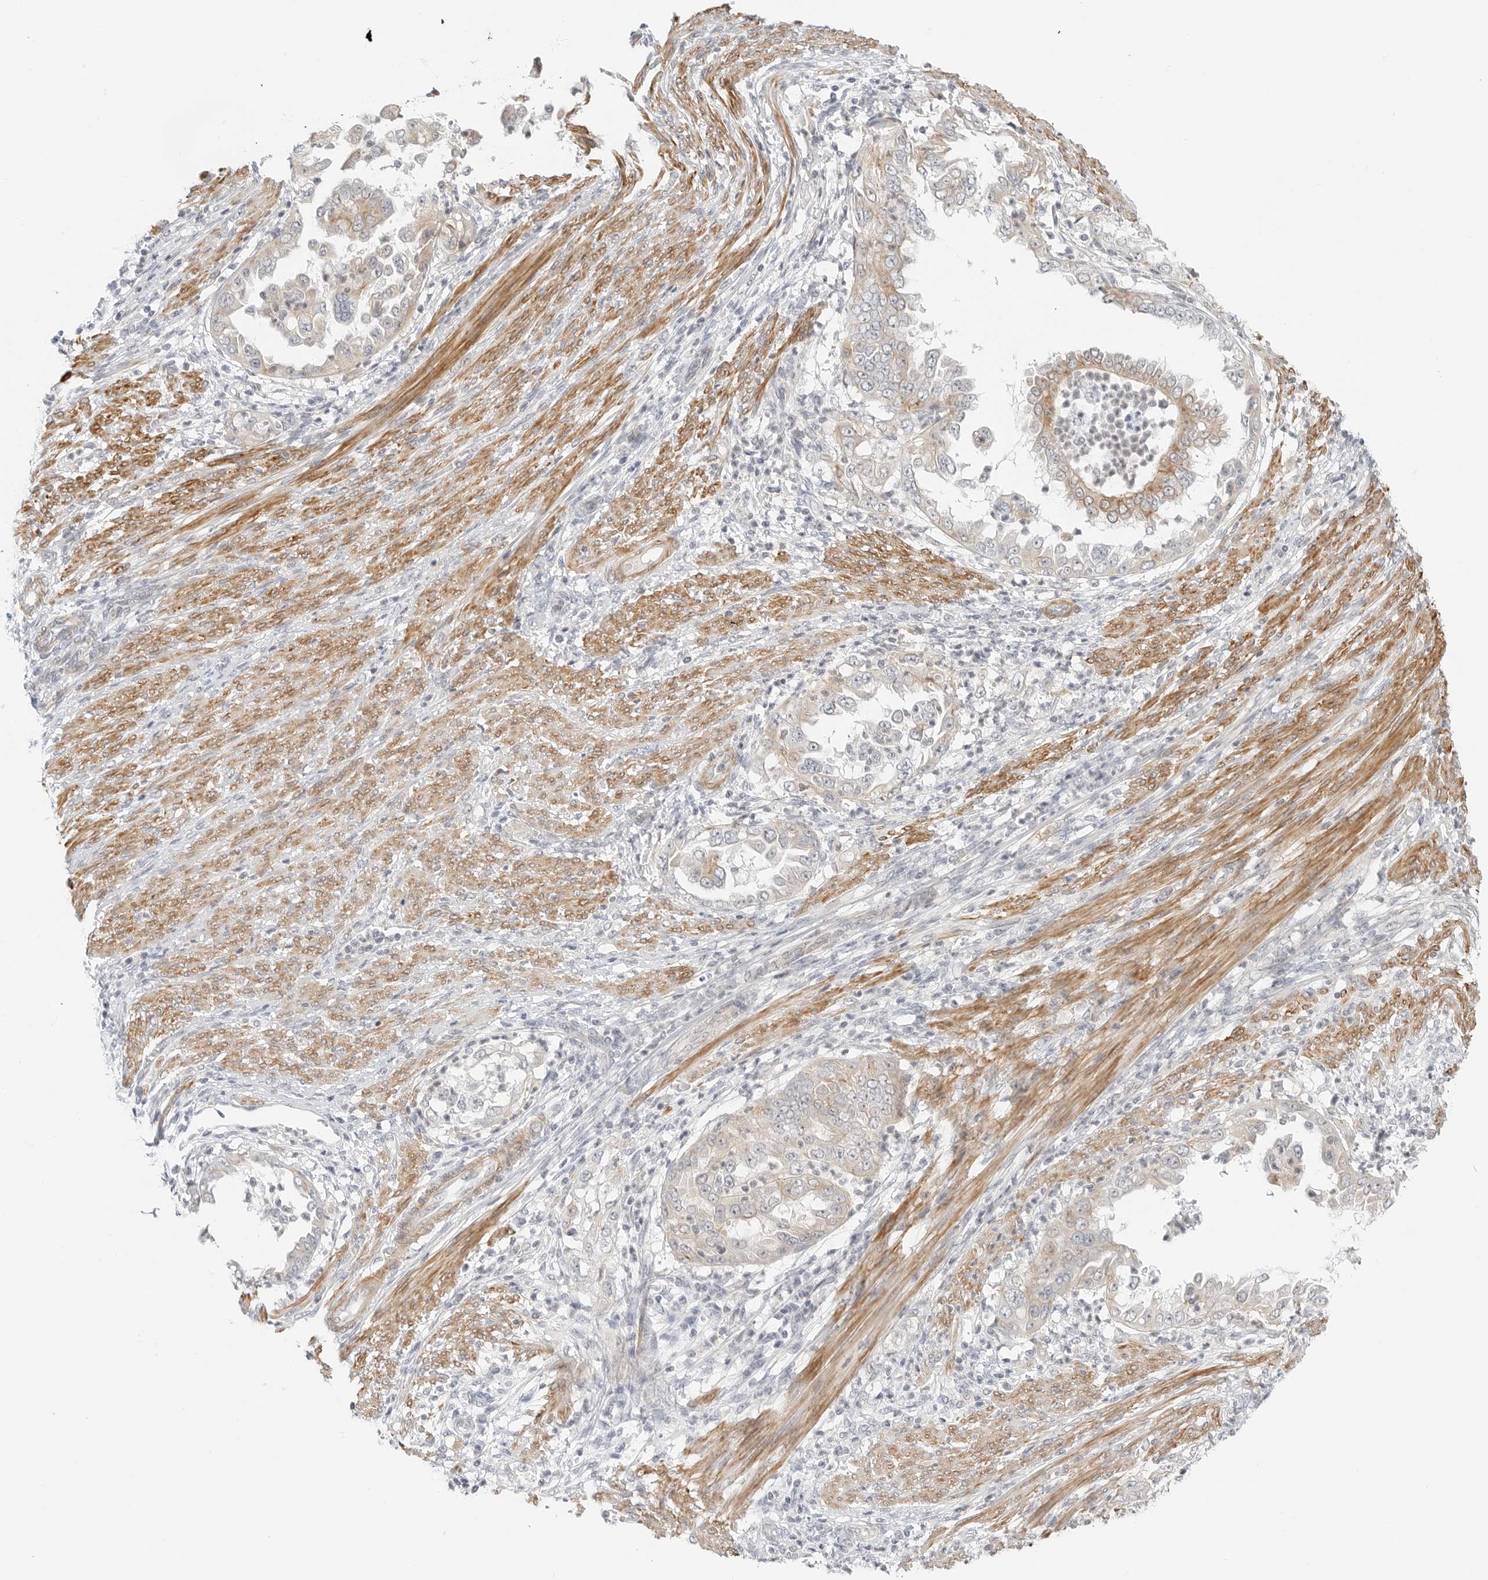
{"staining": {"intensity": "moderate", "quantity": "<25%", "location": "cytoplasmic/membranous"}, "tissue": "endometrial cancer", "cell_type": "Tumor cells", "image_type": "cancer", "snomed": [{"axis": "morphology", "description": "Adenocarcinoma, NOS"}, {"axis": "topography", "description": "Endometrium"}], "caption": "Endometrial adenocarcinoma stained for a protein shows moderate cytoplasmic/membranous positivity in tumor cells. (brown staining indicates protein expression, while blue staining denotes nuclei).", "gene": "IQCC", "patient": {"sex": "female", "age": 85}}